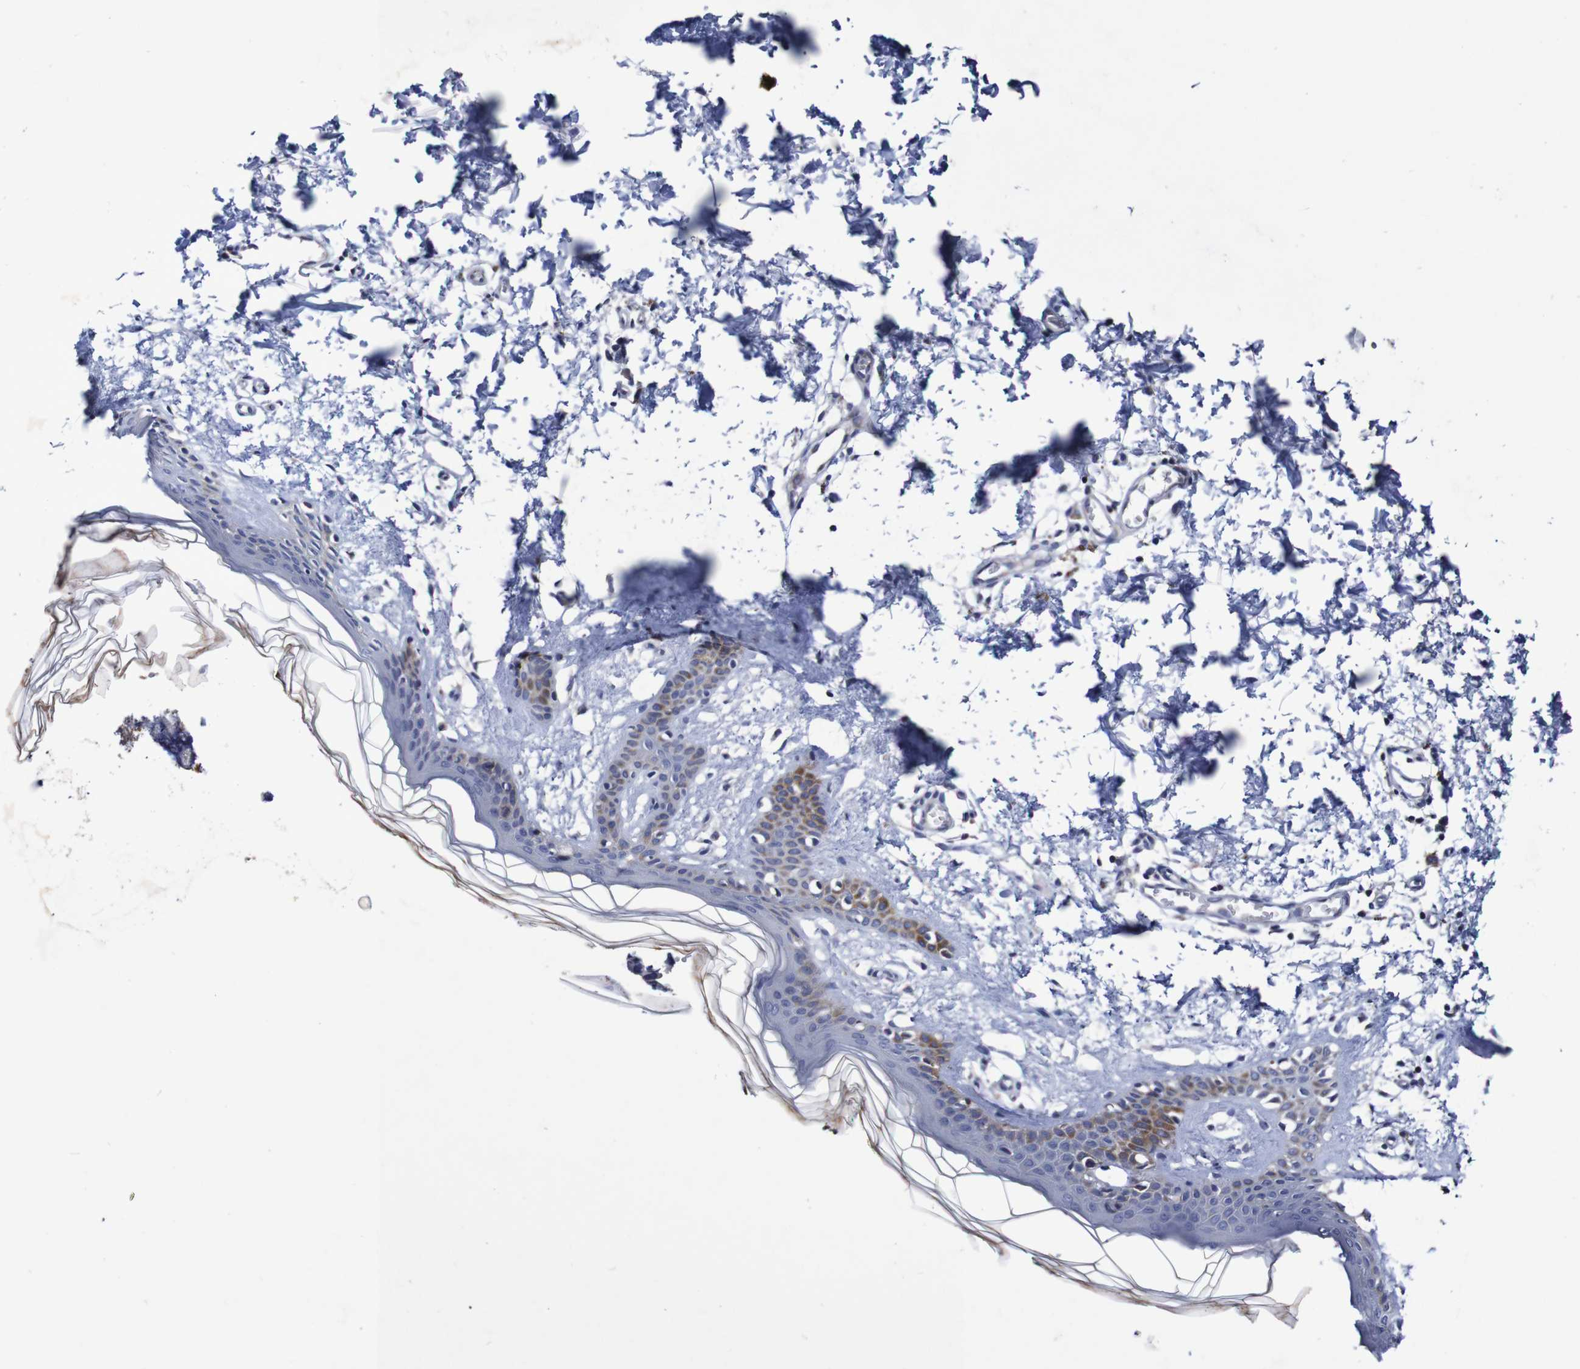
{"staining": {"intensity": "negative", "quantity": "none", "location": "none"}, "tissue": "skin", "cell_type": "Fibroblasts", "image_type": "normal", "snomed": [{"axis": "morphology", "description": "Normal tissue, NOS"}, {"axis": "topography", "description": "Skin"}], "caption": "A high-resolution image shows immunohistochemistry (IHC) staining of normal skin, which shows no significant staining in fibroblasts.", "gene": "ACVR1C", "patient": {"sex": "male", "age": 53}}